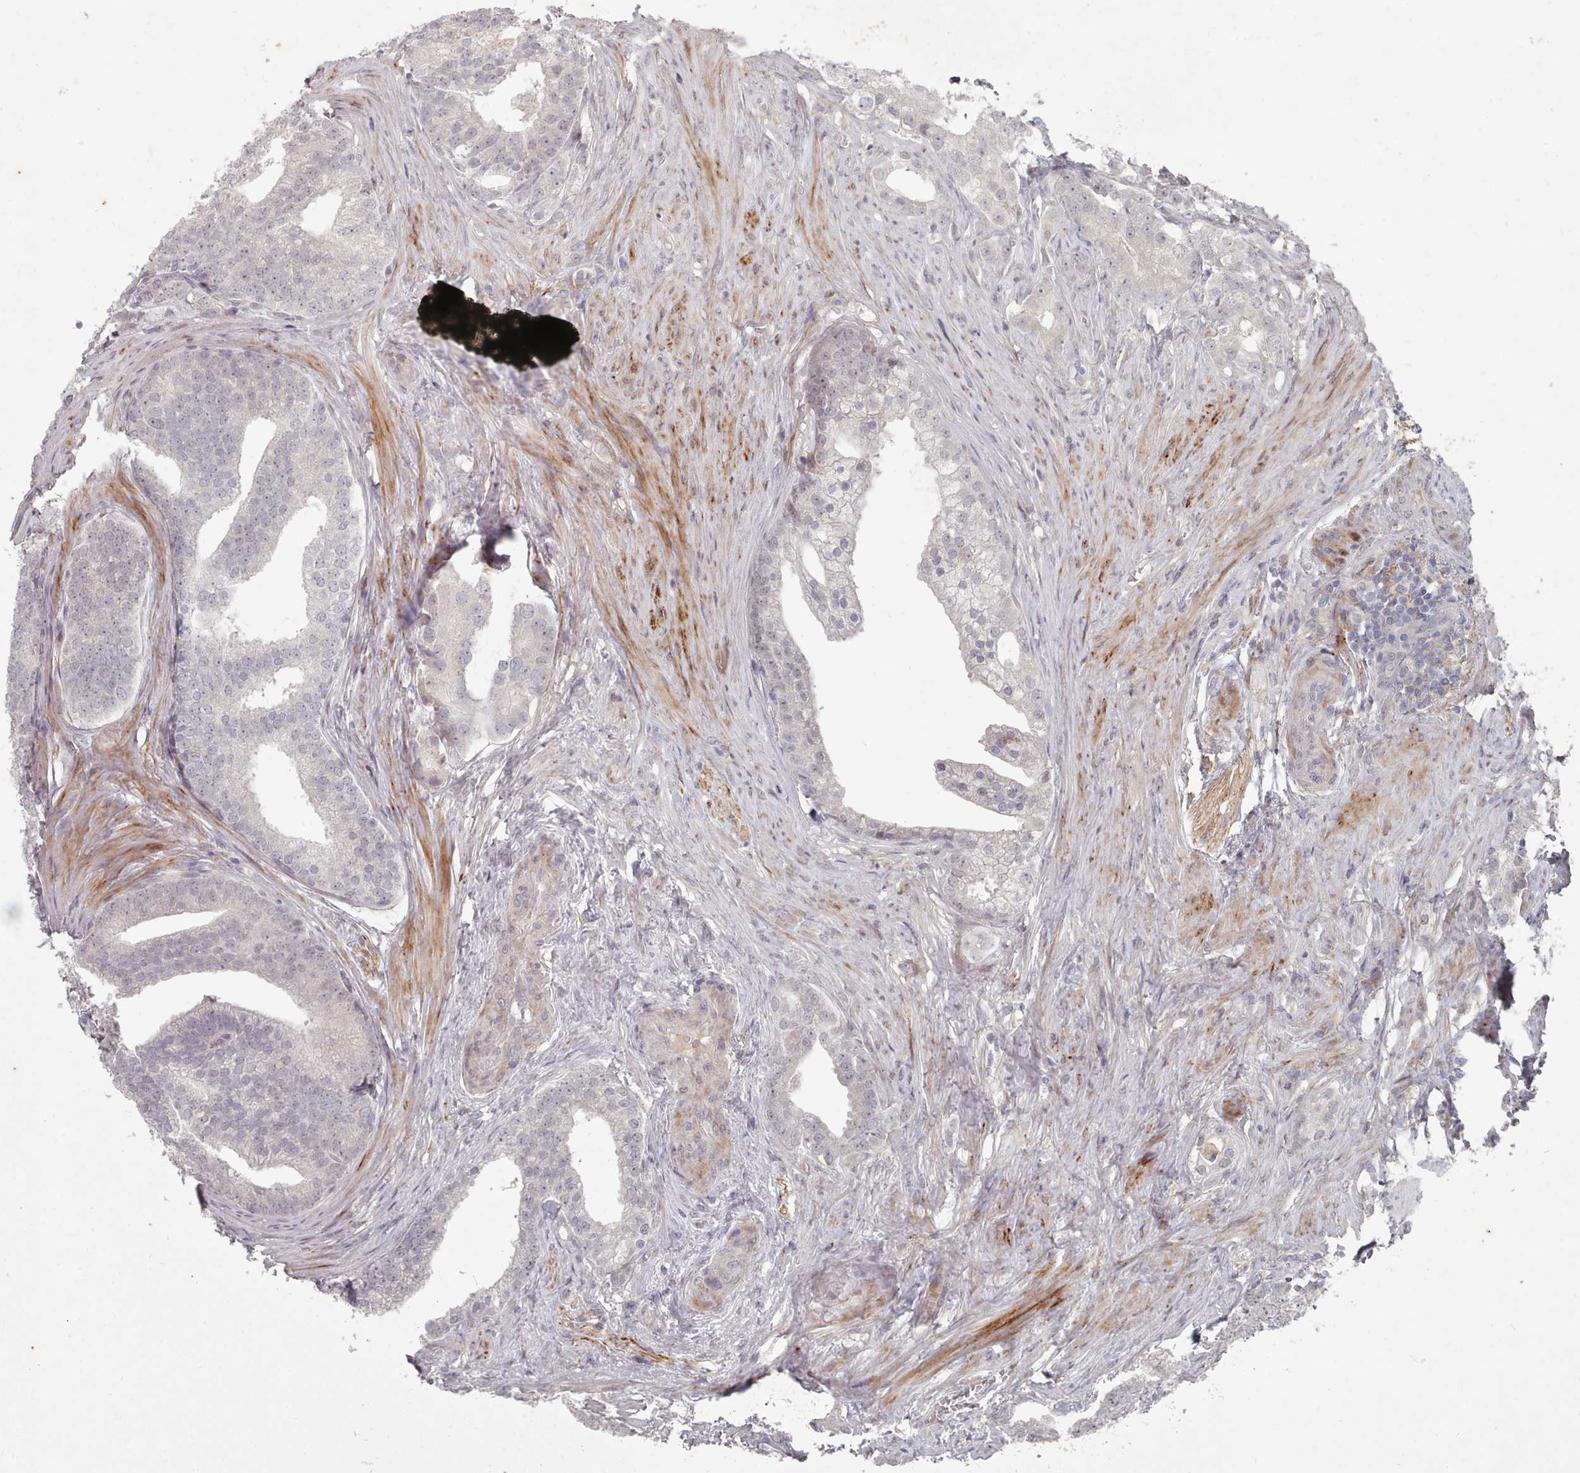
{"staining": {"intensity": "negative", "quantity": "none", "location": "none"}, "tissue": "prostate cancer", "cell_type": "Tumor cells", "image_type": "cancer", "snomed": [{"axis": "morphology", "description": "Adenocarcinoma, Low grade"}, {"axis": "topography", "description": "Prostate"}], "caption": "The IHC photomicrograph has no significant expression in tumor cells of prostate cancer (low-grade adenocarcinoma) tissue.", "gene": "COL8A2", "patient": {"sex": "male", "age": 71}}